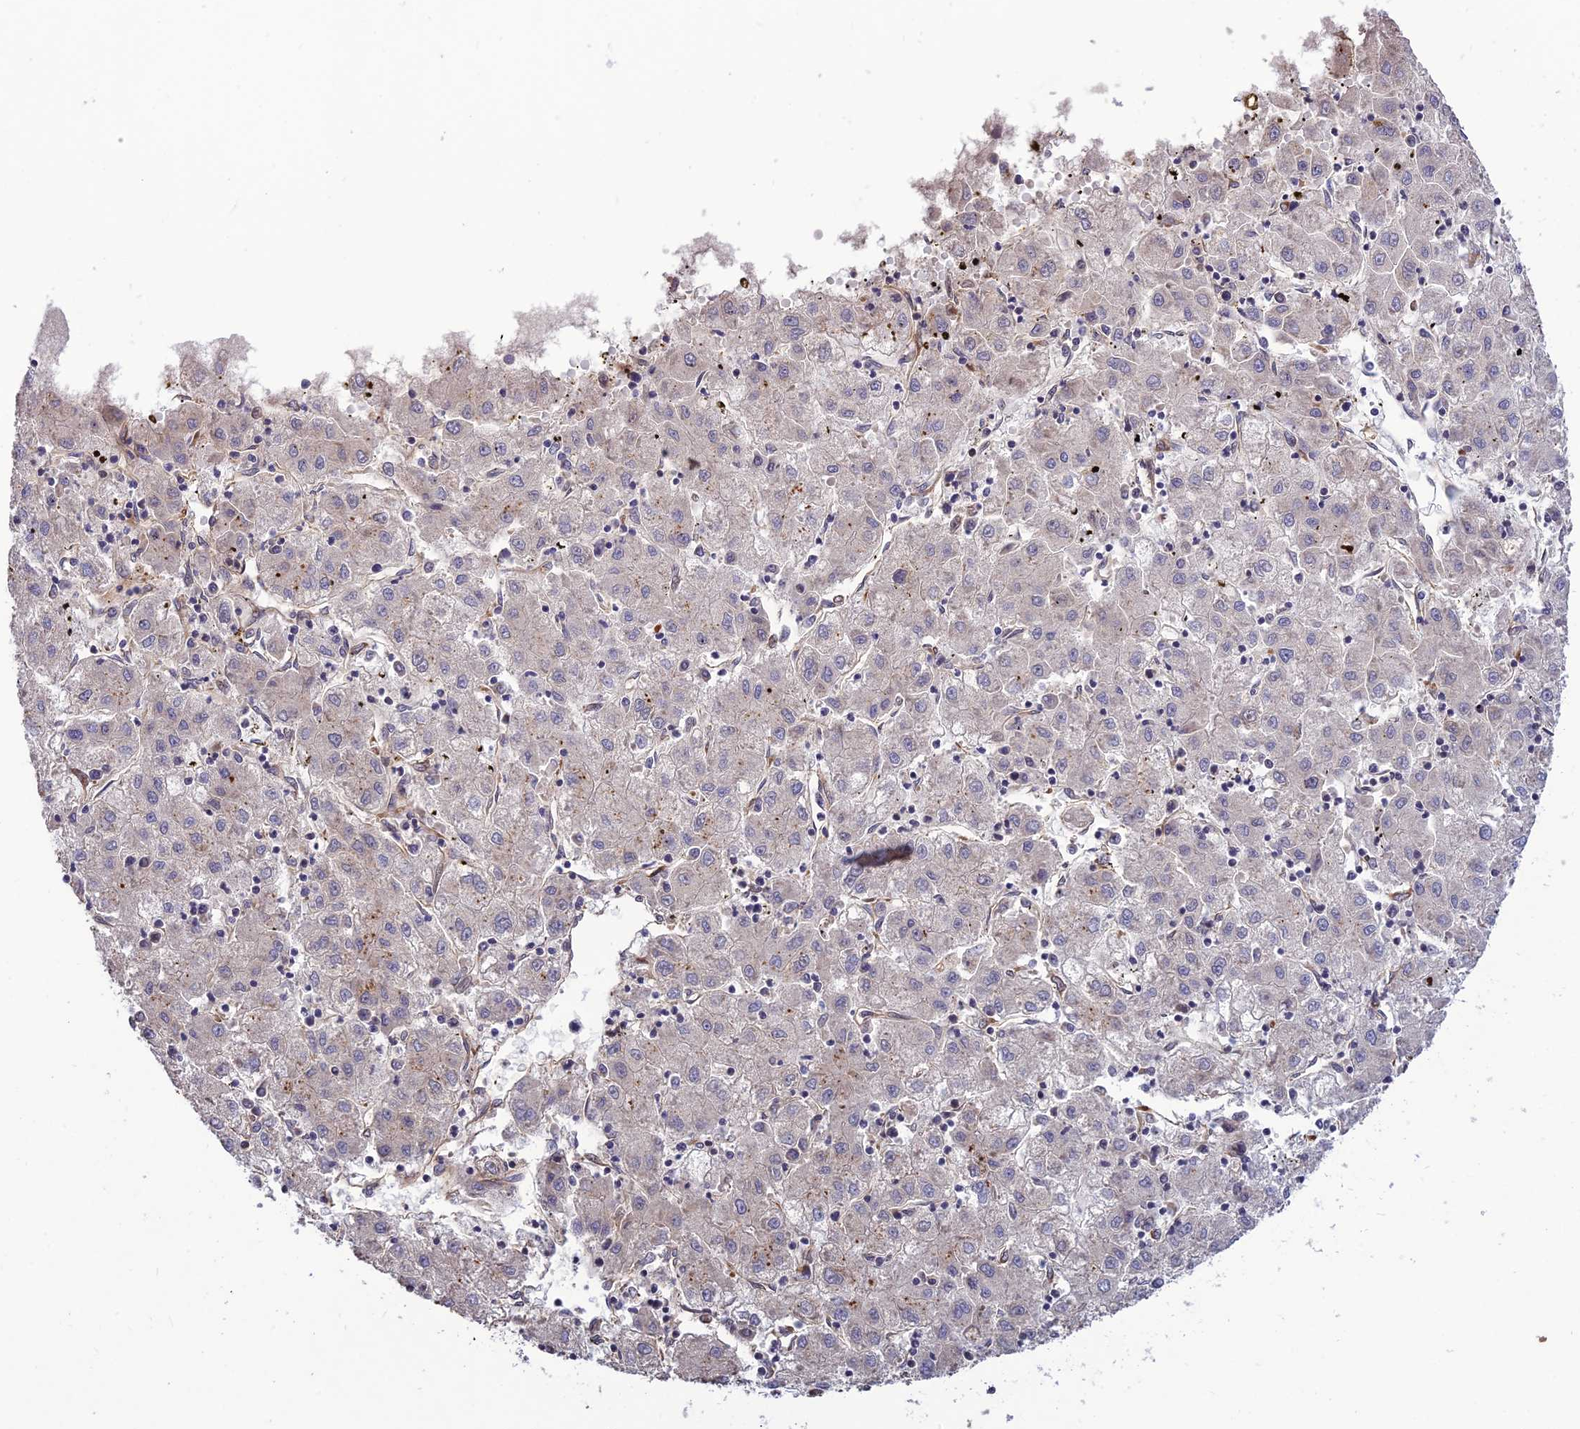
{"staining": {"intensity": "negative", "quantity": "none", "location": "none"}, "tissue": "liver cancer", "cell_type": "Tumor cells", "image_type": "cancer", "snomed": [{"axis": "morphology", "description": "Carcinoma, Hepatocellular, NOS"}, {"axis": "topography", "description": "Liver"}], "caption": "Image shows no significant protein expression in tumor cells of liver cancer (hepatocellular carcinoma).", "gene": "CRTAP", "patient": {"sex": "male", "age": 72}}